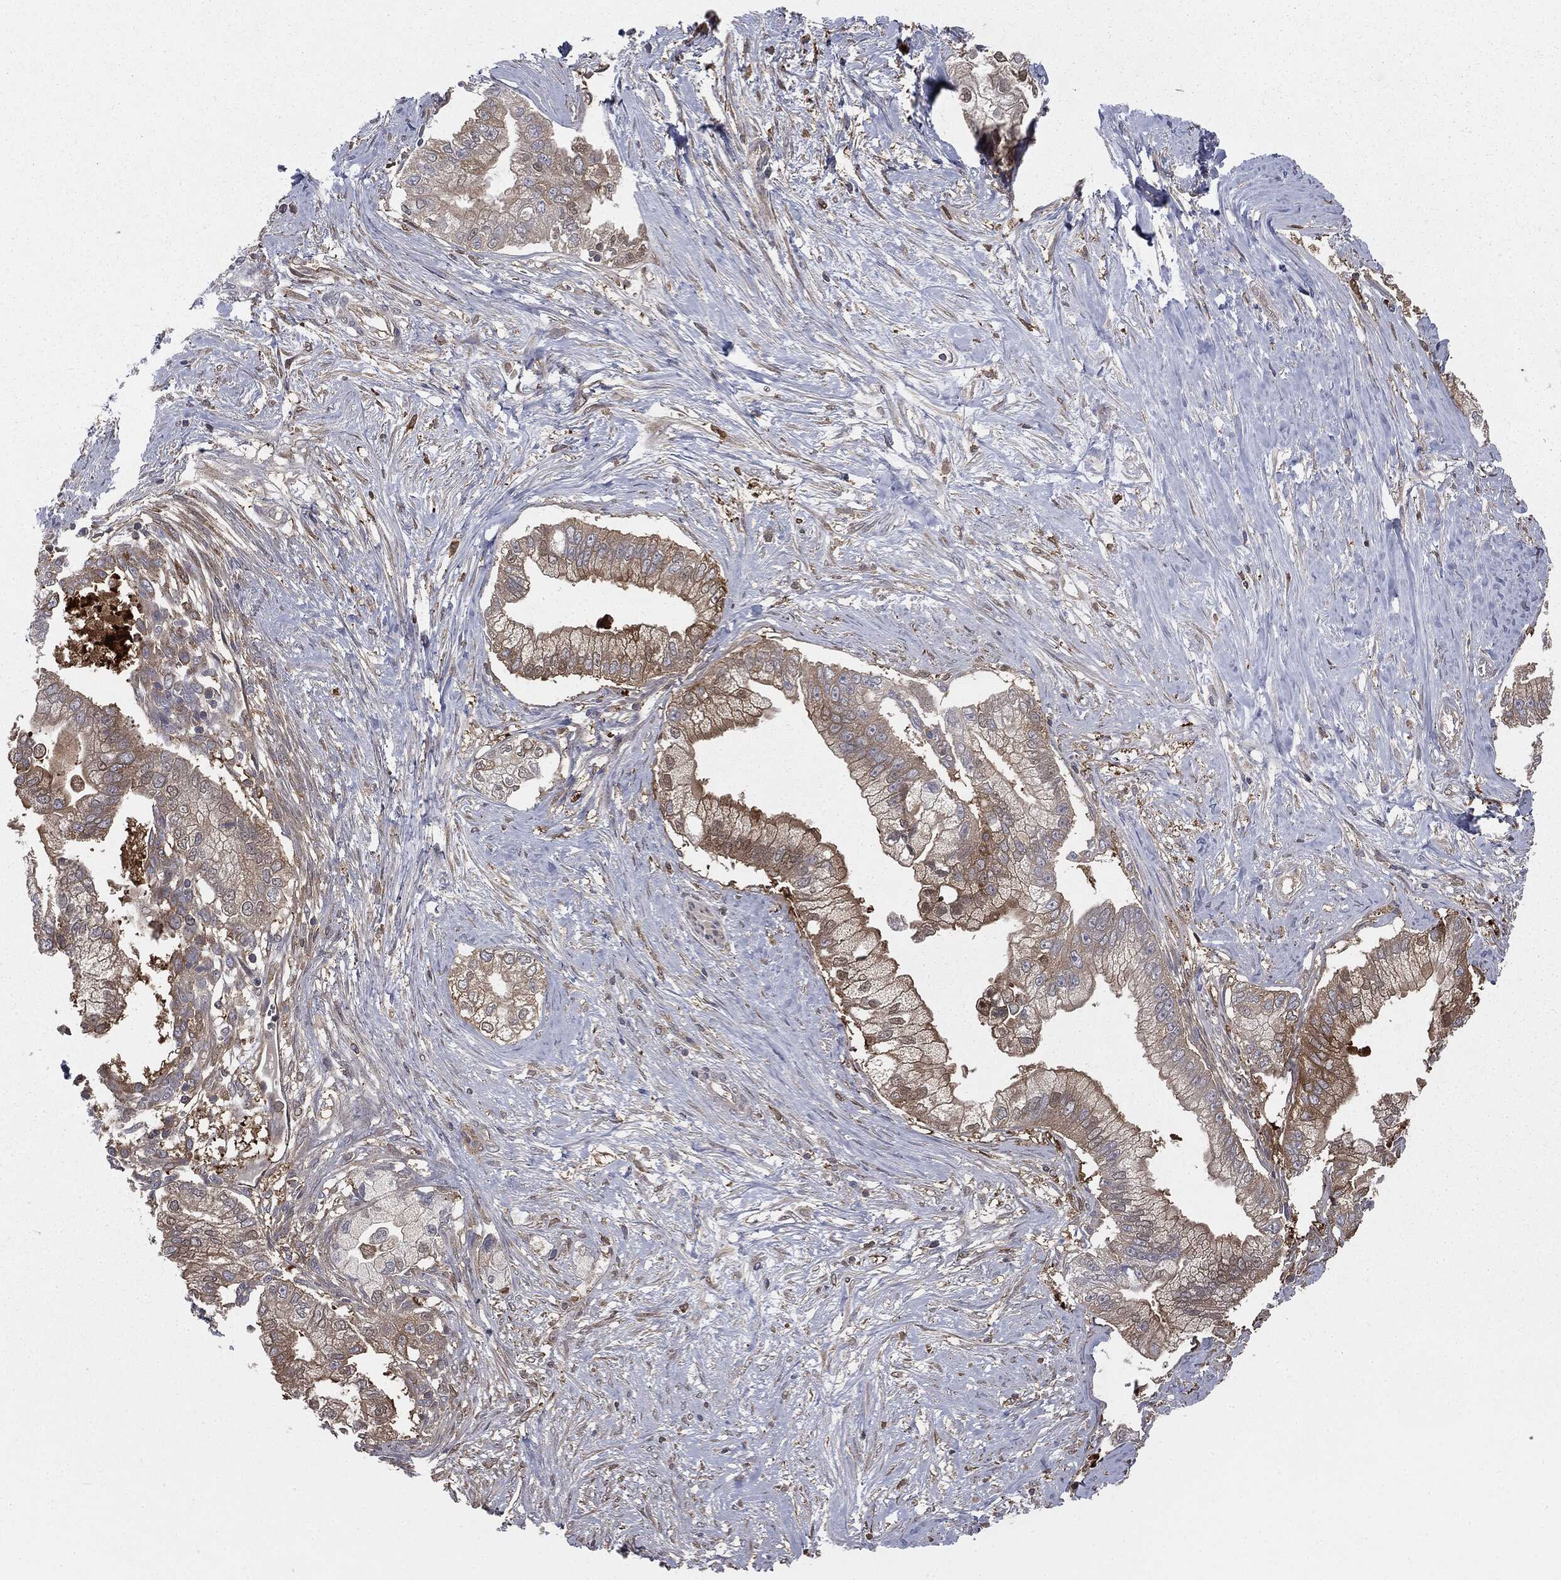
{"staining": {"intensity": "moderate", "quantity": "<25%", "location": "cytoplasmic/membranous"}, "tissue": "pancreatic cancer", "cell_type": "Tumor cells", "image_type": "cancer", "snomed": [{"axis": "morphology", "description": "Adenocarcinoma, NOS"}, {"axis": "topography", "description": "Pancreas"}], "caption": "Immunohistochemical staining of human pancreatic adenocarcinoma exhibits low levels of moderate cytoplasmic/membranous expression in approximately <25% of tumor cells.", "gene": "GNB5", "patient": {"sex": "male", "age": 70}}